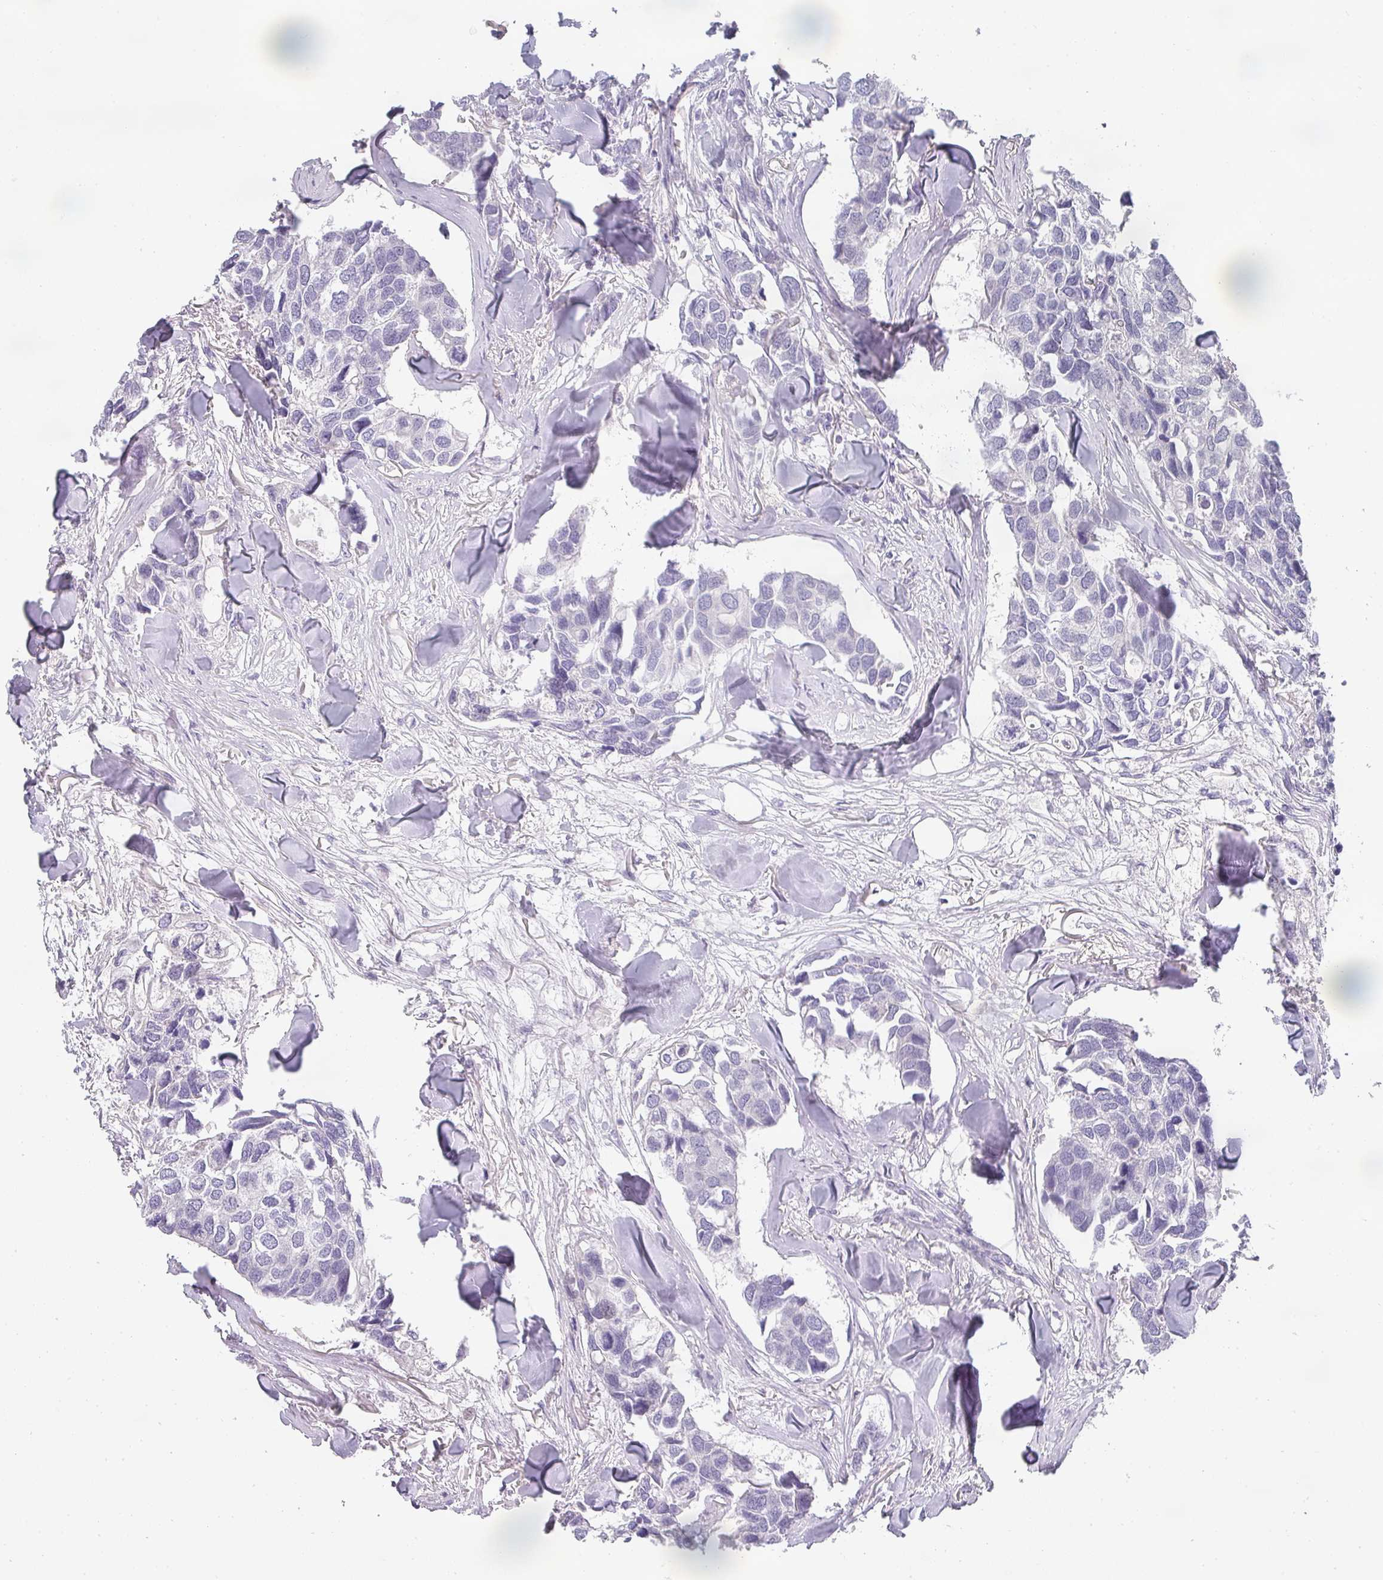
{"staining": {"intensity": "negative", "quantity": "none", "location": "none"}, "tissue": "breast cancer", "cell_type": "Tumor cells", "image_type": "cancer", "snomed": [{"axis": "morphology", "description": "Duct carcinoma"}, {"axis": "topography", "description": "Breast"}], "caption": "The image shows no significant positivity in tumor cells of breast infiltrating ductal carcinoma.", "gene": "BTLA", "patient": {"sex": "female", "age": 83}}